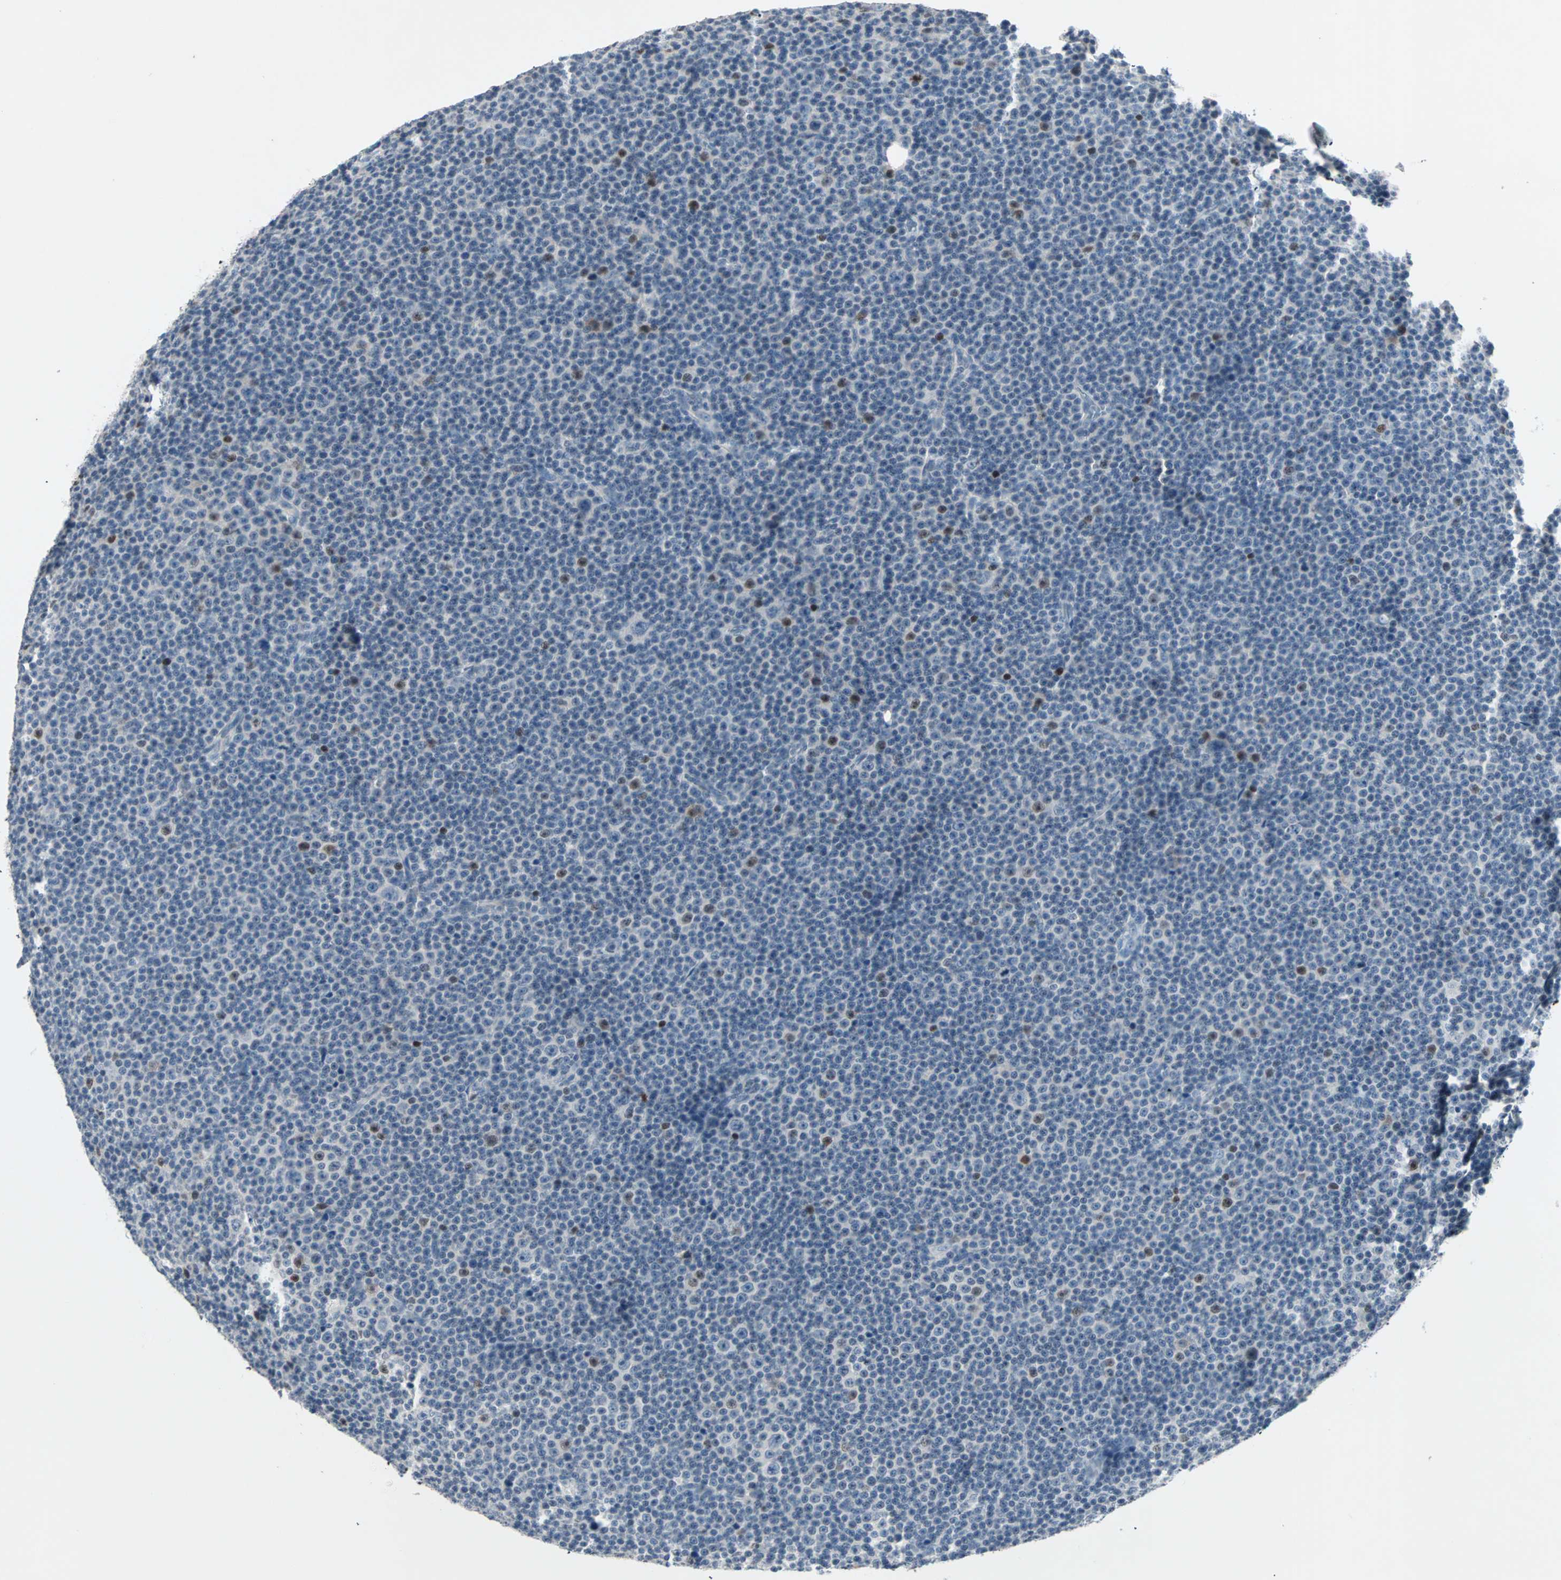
{"staining": {"intensity": "strong", "quantity": "<25%", "location": "nuclear"}, "tissue": "lymphoma", "cell_type": "Tumor cells", "image_type": "cancer", "snomed": [{"axis": "morphology", "description": "Malignant lymphoma, non-Hodgkin's type, Low grade"}, {"axis": "topography", "description": "Lymph node"}], "caption": "A brown stain highlights strong nuclear staining of a protein in lymphoma tumor cells.", "gene": "CCNE2", "patient": {"sex": "female", "age": 67}}